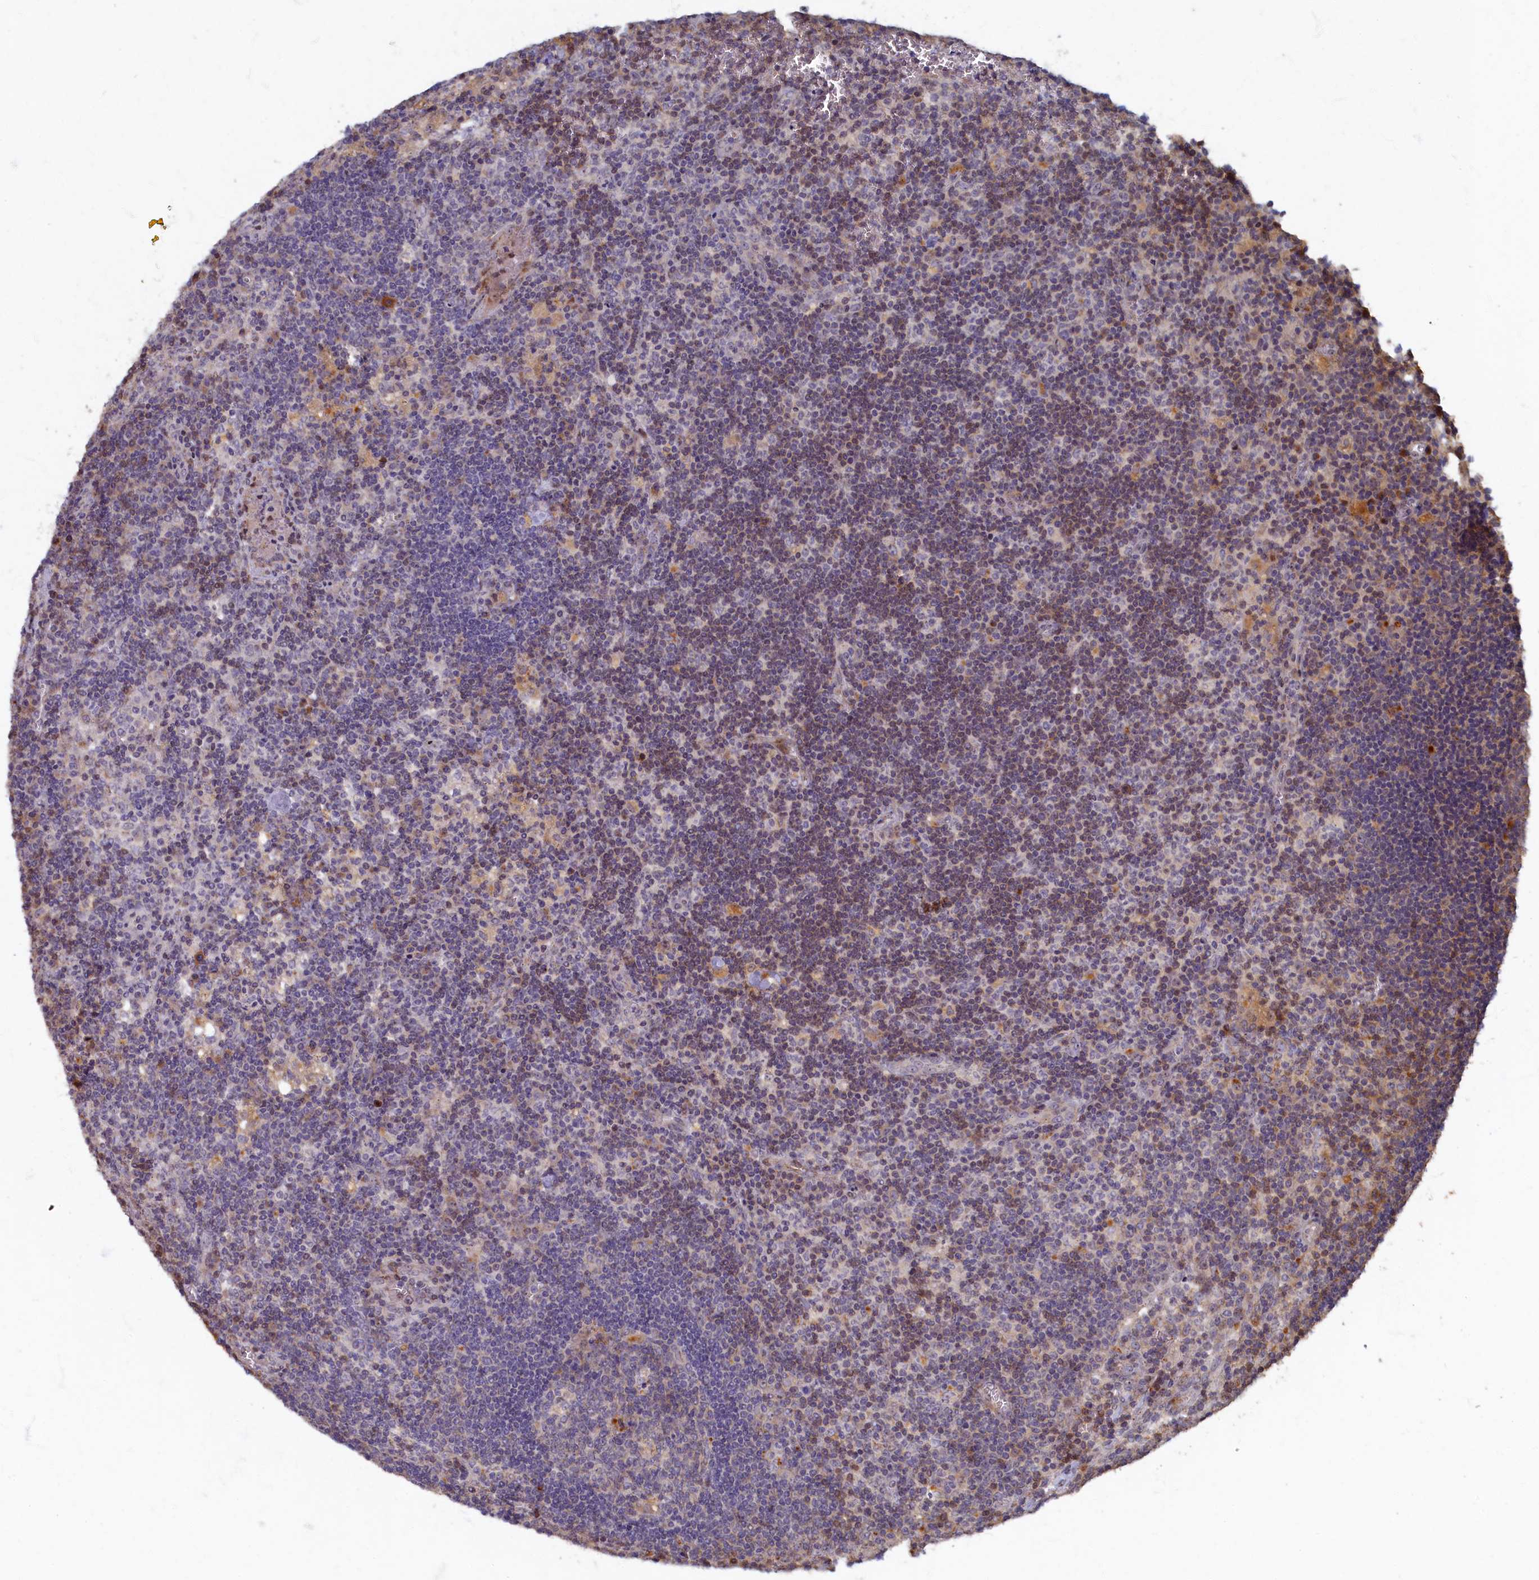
{"staining": {"intensity": "weak", "quantity": "<25%", "location": "cytoplasmic/membranous"}, "tissue": "lymph node", "cell_type": "Germinal center cells", "image_type": "normal", "snomed": [{"axis": "morphology", "description": "Normal tissue, NOS"}, {"axis": "topography", "description": "Lymph node"}], "caption": "A photomicrograph of lymph node stained for a protein displays no brown staining in germinal center cells. (DAB immunohistochemistry visualized using brightfield microscopy, high magnification).", "gene": "HUNK", "patient": {"sex": "male", "age": 58}}